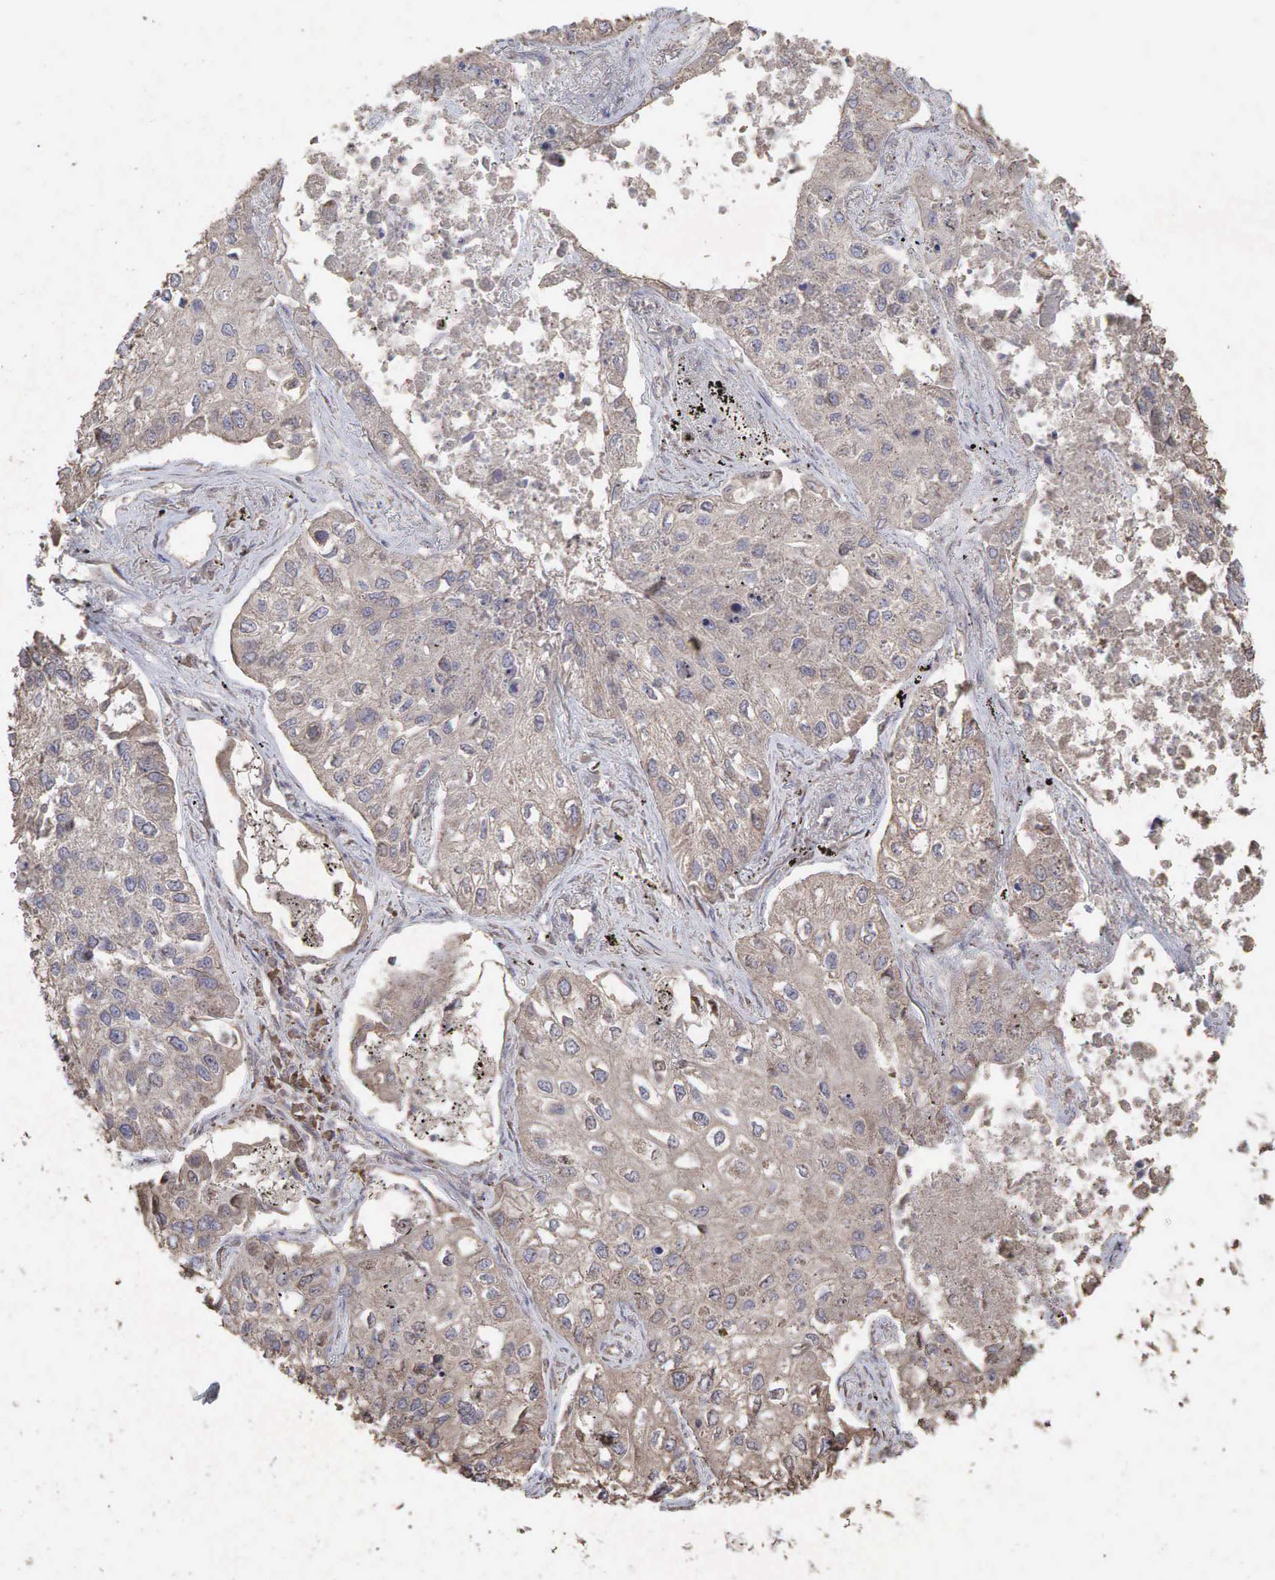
{"staining": {"intensity": "weak", "quantity": ">75%", "location": "cytoplasmic/membranous"}, "tissue": "lung cancer", "cell_type": "Tumor cells", "image_type": "cancer", "snomed": [{"axis": "morphology", "description": "Squamous cell carcinoma, NOS"}, {"axis": "topography", "description": "Lung"}], "caption": "Lung cancer stained with a protein marker reveals weak staining in tumor cells.", "gene": "PABPC5", "patient": {"sex": "male", "age": 75}}